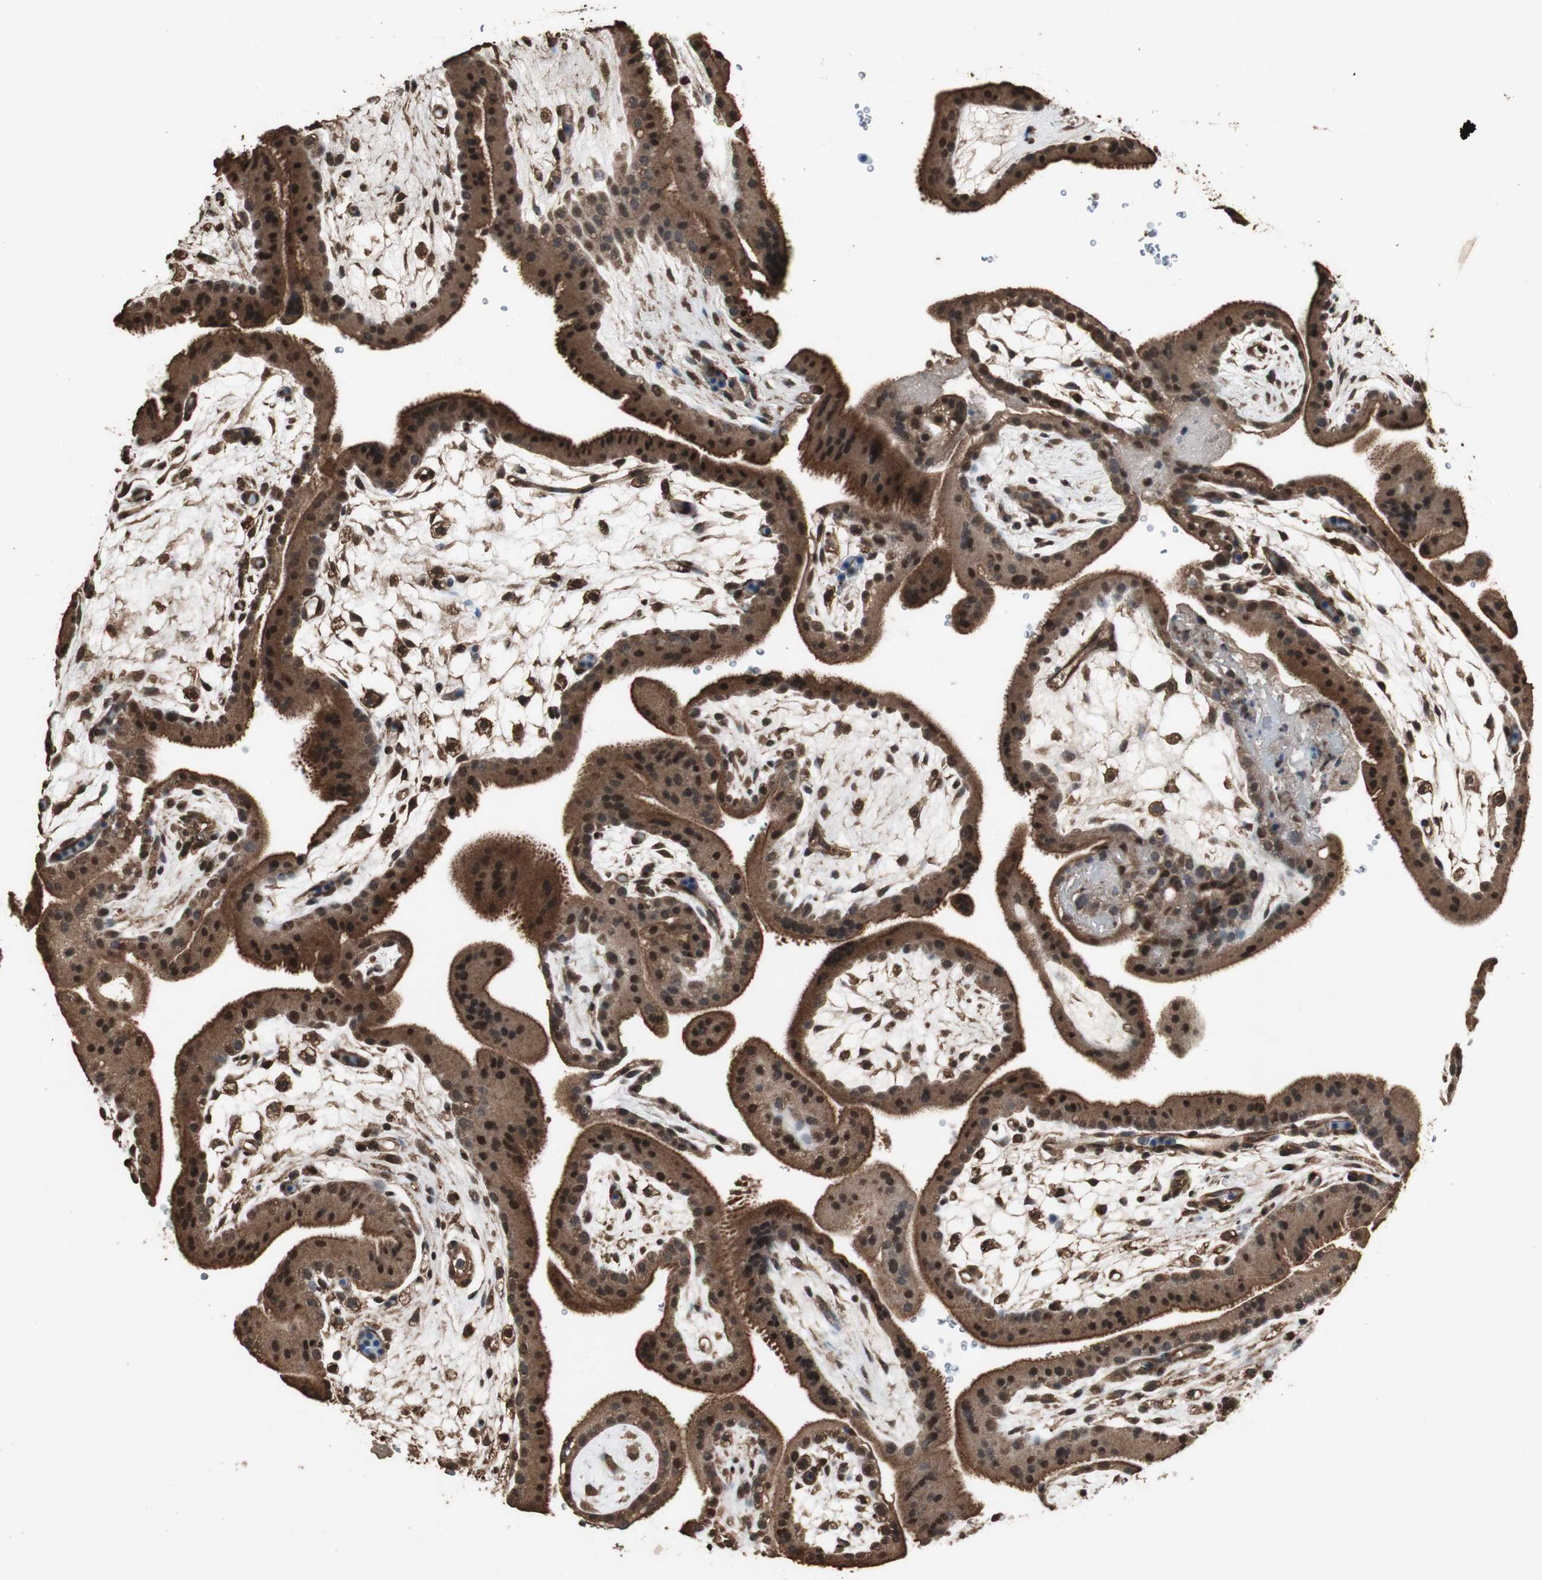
{"staining": {"intensity": "strong", "quantity": ">75%", "location": "cytoplasmic/membranous,nuclear"}, "tissue": "placenta", "cell_type": "Decidual cells", "image_type": "normal", "snomed": [{"axis": "morphology", "description": "Normal tissue, NOS"}, {"axis": "topography", "description": "Placenta"}], "caption": "A micrograph of placenta stained for a protein demonstrates strong cytoplasmic/membranous,nuclear brown staining in decidual cells.", "gene": "PPP1R13B", "patient": {"sex": "female", "age": 19}}